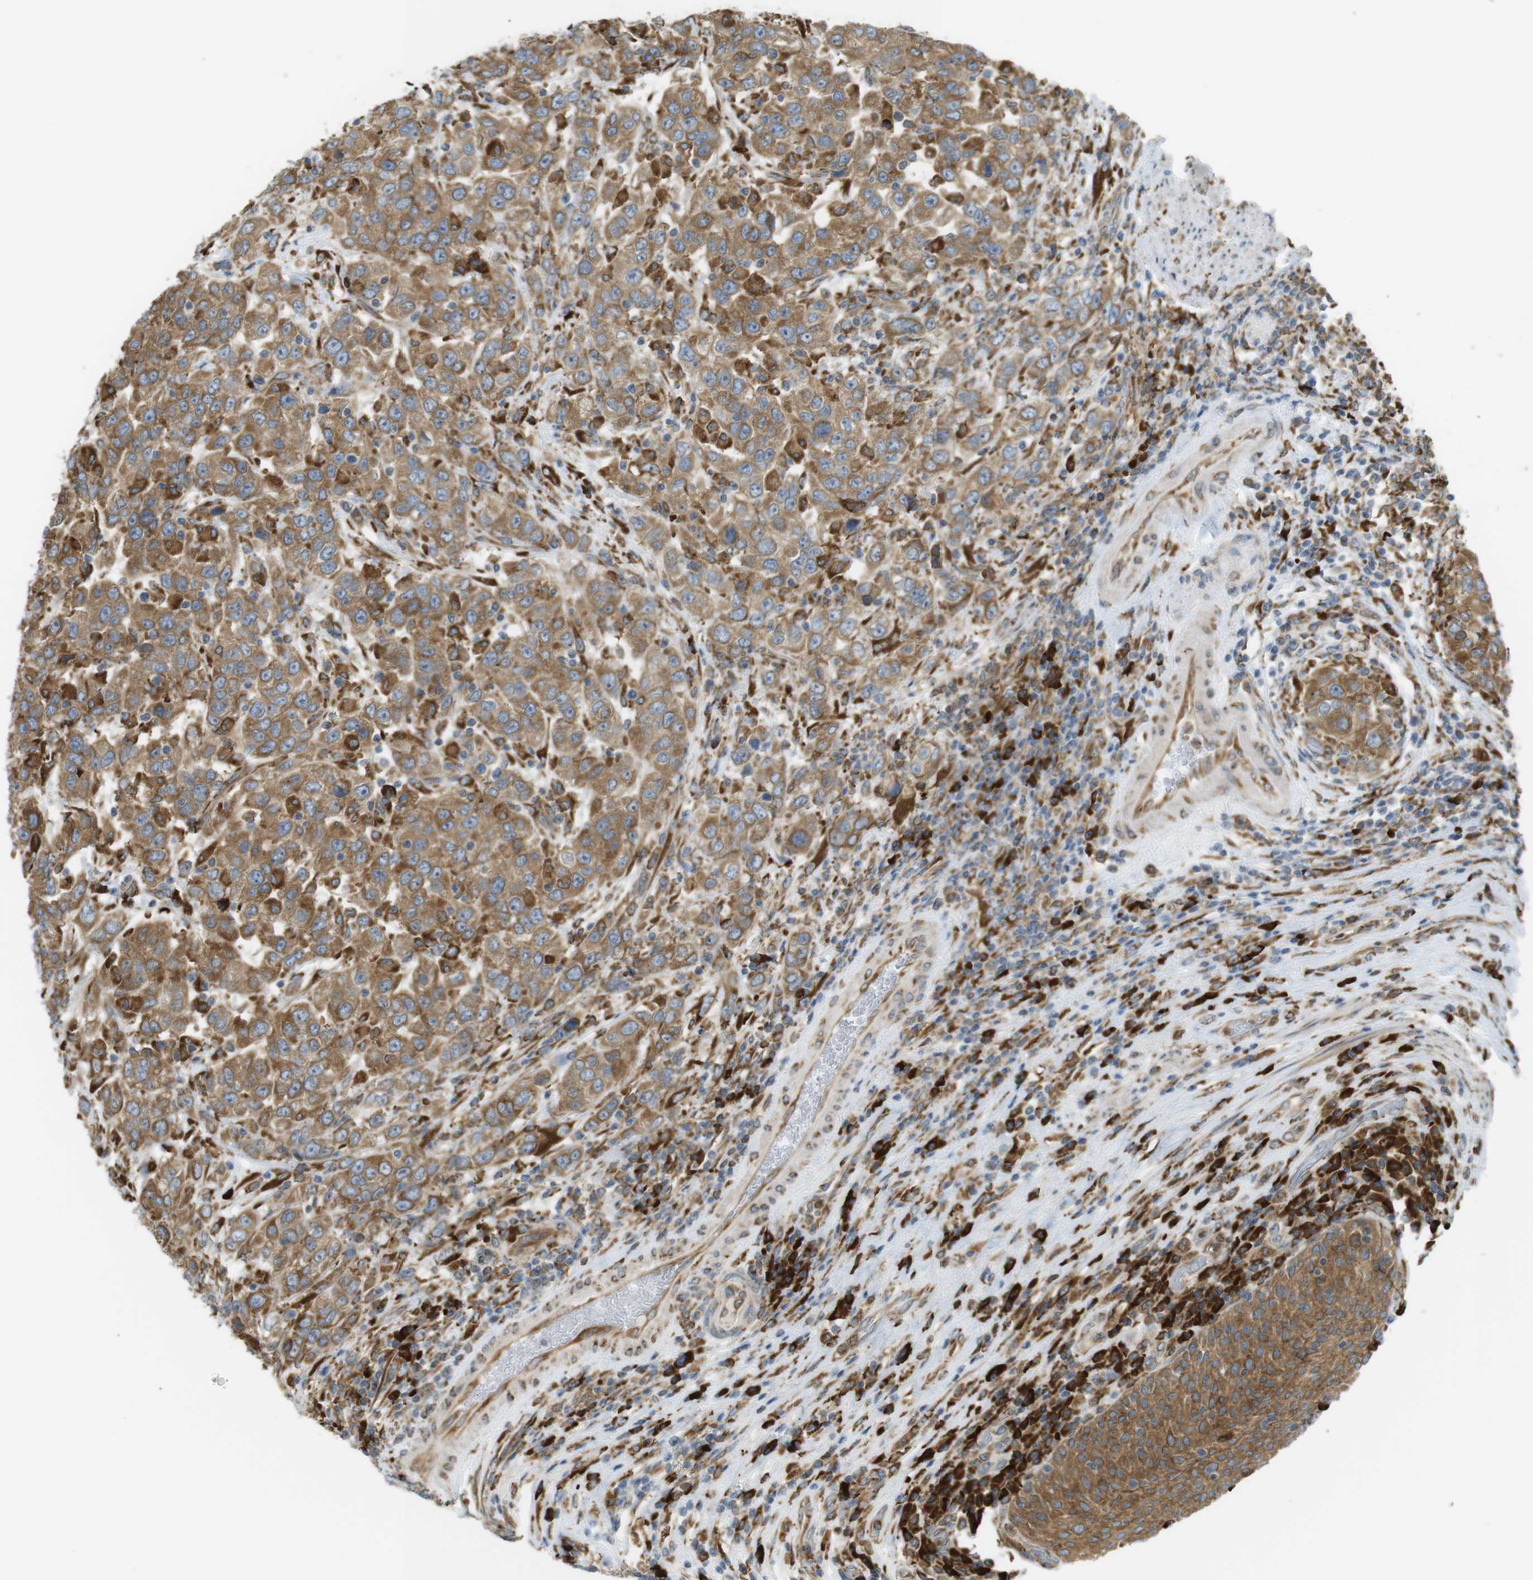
{"staining": {"intensity": "moderate", "quantity": ">75%", "location": "cytoplasmic/membranous"}, "tissue": "urothelial cancer", "cell_type": "Tumor cells", "image_type": "cancer", "snomed": [{"axis": "morphology", "description": "Urothelial carcinoma, High grade"}, {"axis": "topography", "description": "Urinary bladder"}], "caption": "This micrograph reveals immunohistochemistry (IHC) staining of human urothelial cancer, with medium moderate cytoplasmic/membranous staining in about >75% of tumor cells.", "gene": "MBOAT2", "patient": {"sex": "female", "age": 80}}